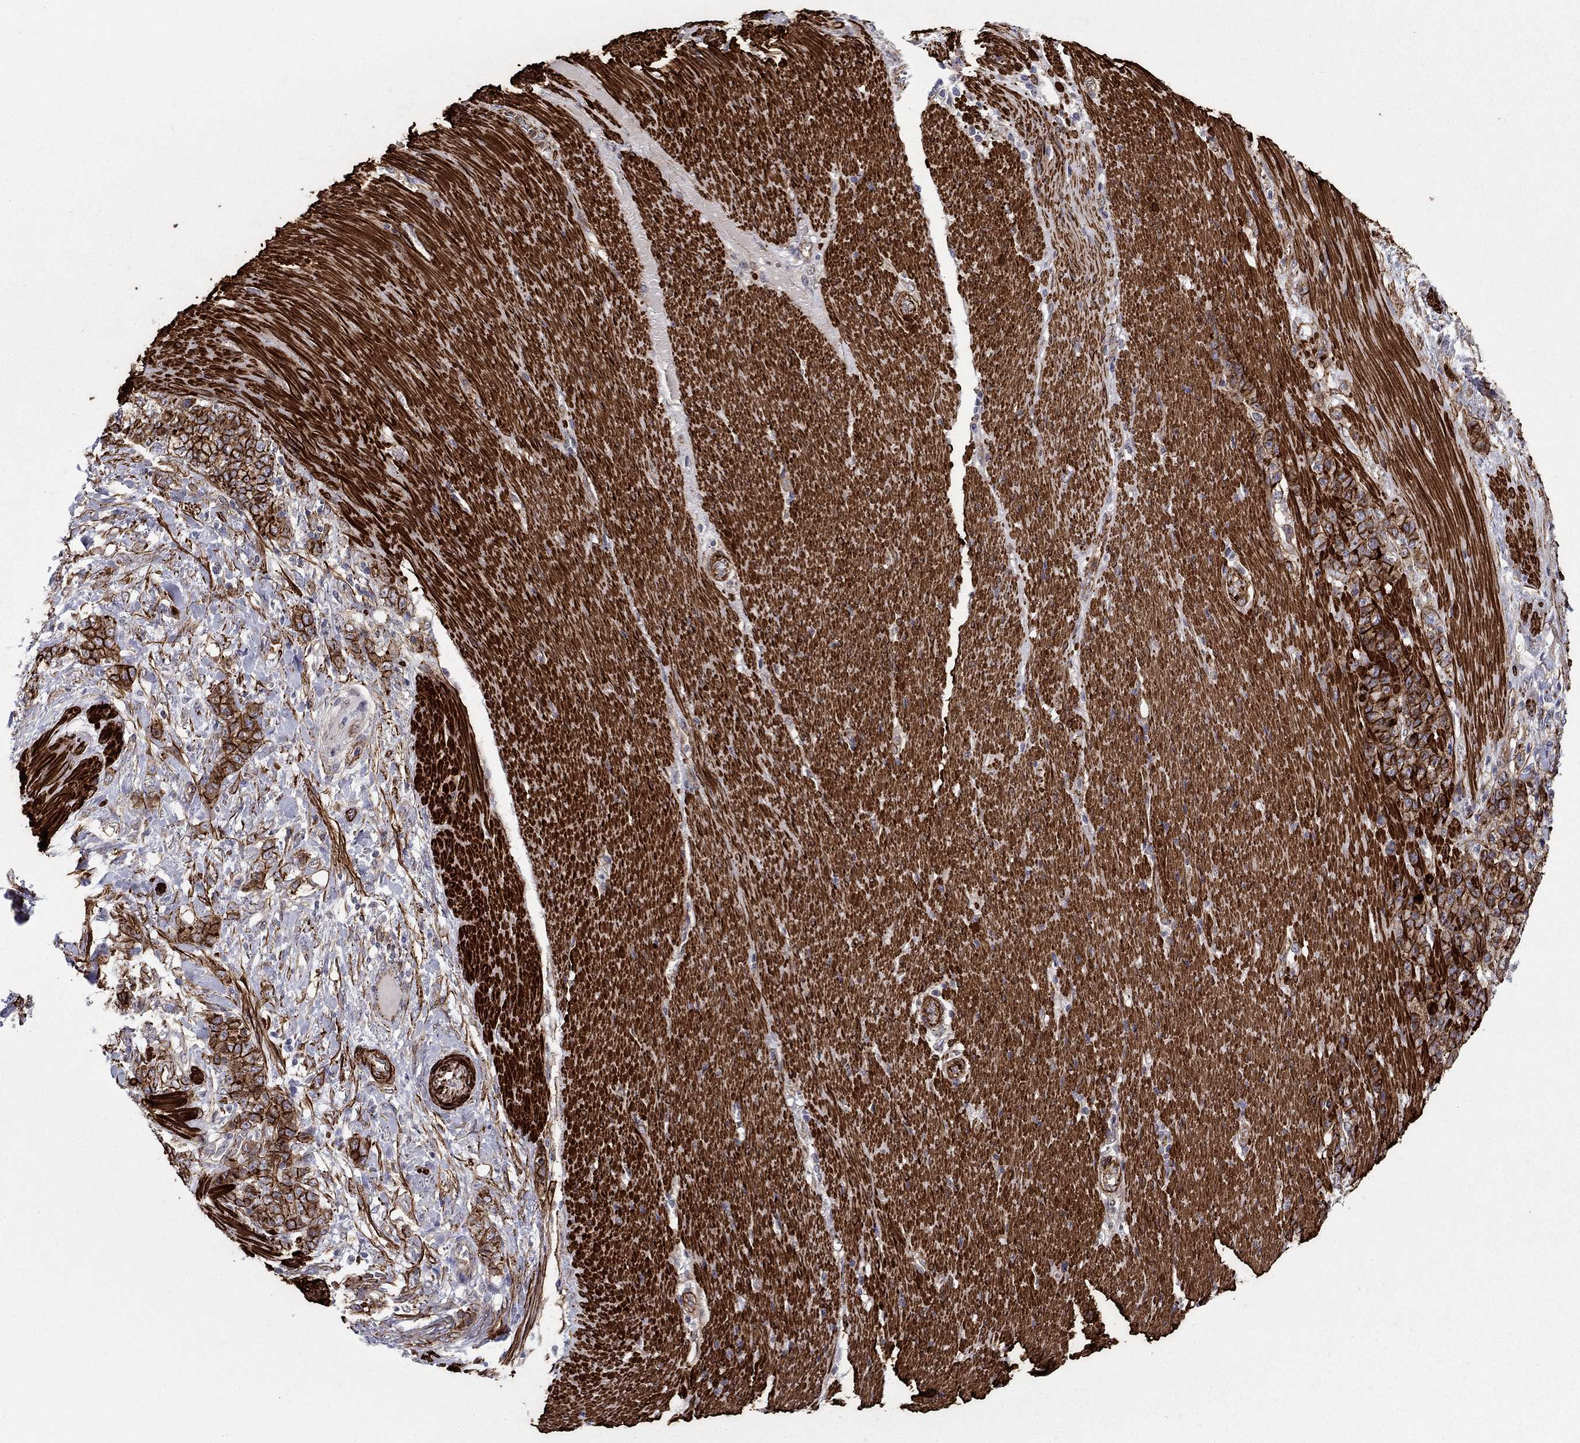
{"staining": {"intensity": "strong", "quantity": "25%-75%", "location": "cytoplasmic/membranous"}, "tissue": "stomach cancer", "cell_type": "Tumor cells", "image_type": "cancer", "snomed": [{"axis": "morphology", "description": "Normal tissue, NOS"}, {"axis": "morphology", "description": "Adenocarcinoma, NOS"}, {"axis": "topography", "description": "Stomach"}], "caption": "Stomach cancer stained with a brown dye shows strong cytoplasmic/membranous positive staining in approximately 25%-75% of tumor cells.", "gene": "KRBA1", "patient": {"sex": "female", "age": 79}}